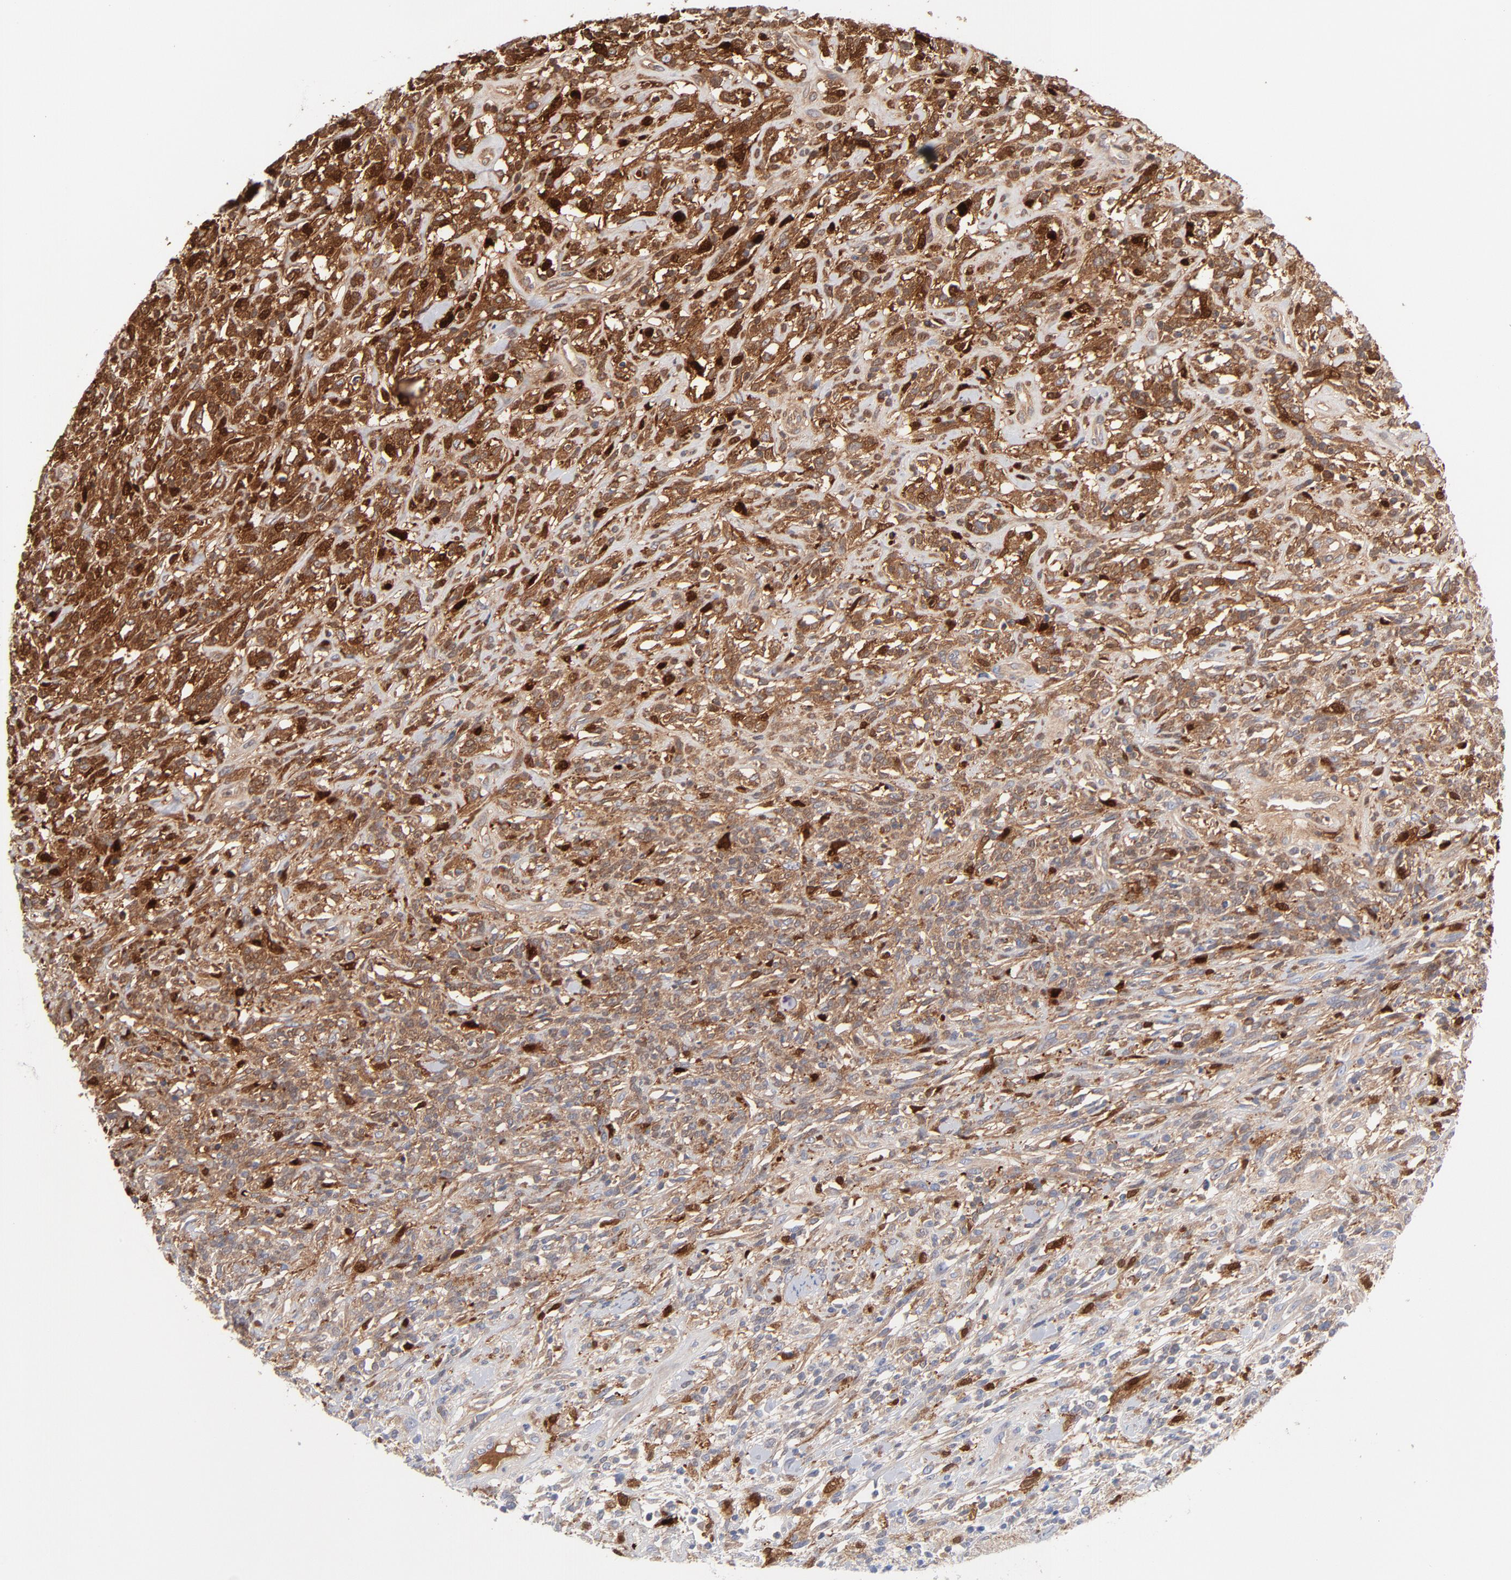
{"staining": {"intensity": "strong", "quantity": "<25%", "location": "cytoplasmic/membranous"}, "tissue": "lymphoma", "cell_type": "Tumor cells", "image_type": "cancer", "snomed": [{"axis": "morphology", "description": "Malignant lymphoma, non-Hodgkin's type, High grade"}, {"axis": "topography", "description": "Lymph node"}], "caption": "The micrograph shows immunohistochemical staining of lymphoma. There is strong cytoplasmic/membranous positivity is appreciated in about <25% of tumor cells.", "gene": "IFIT2", "patient": {"sex": "female", "age": 73}}